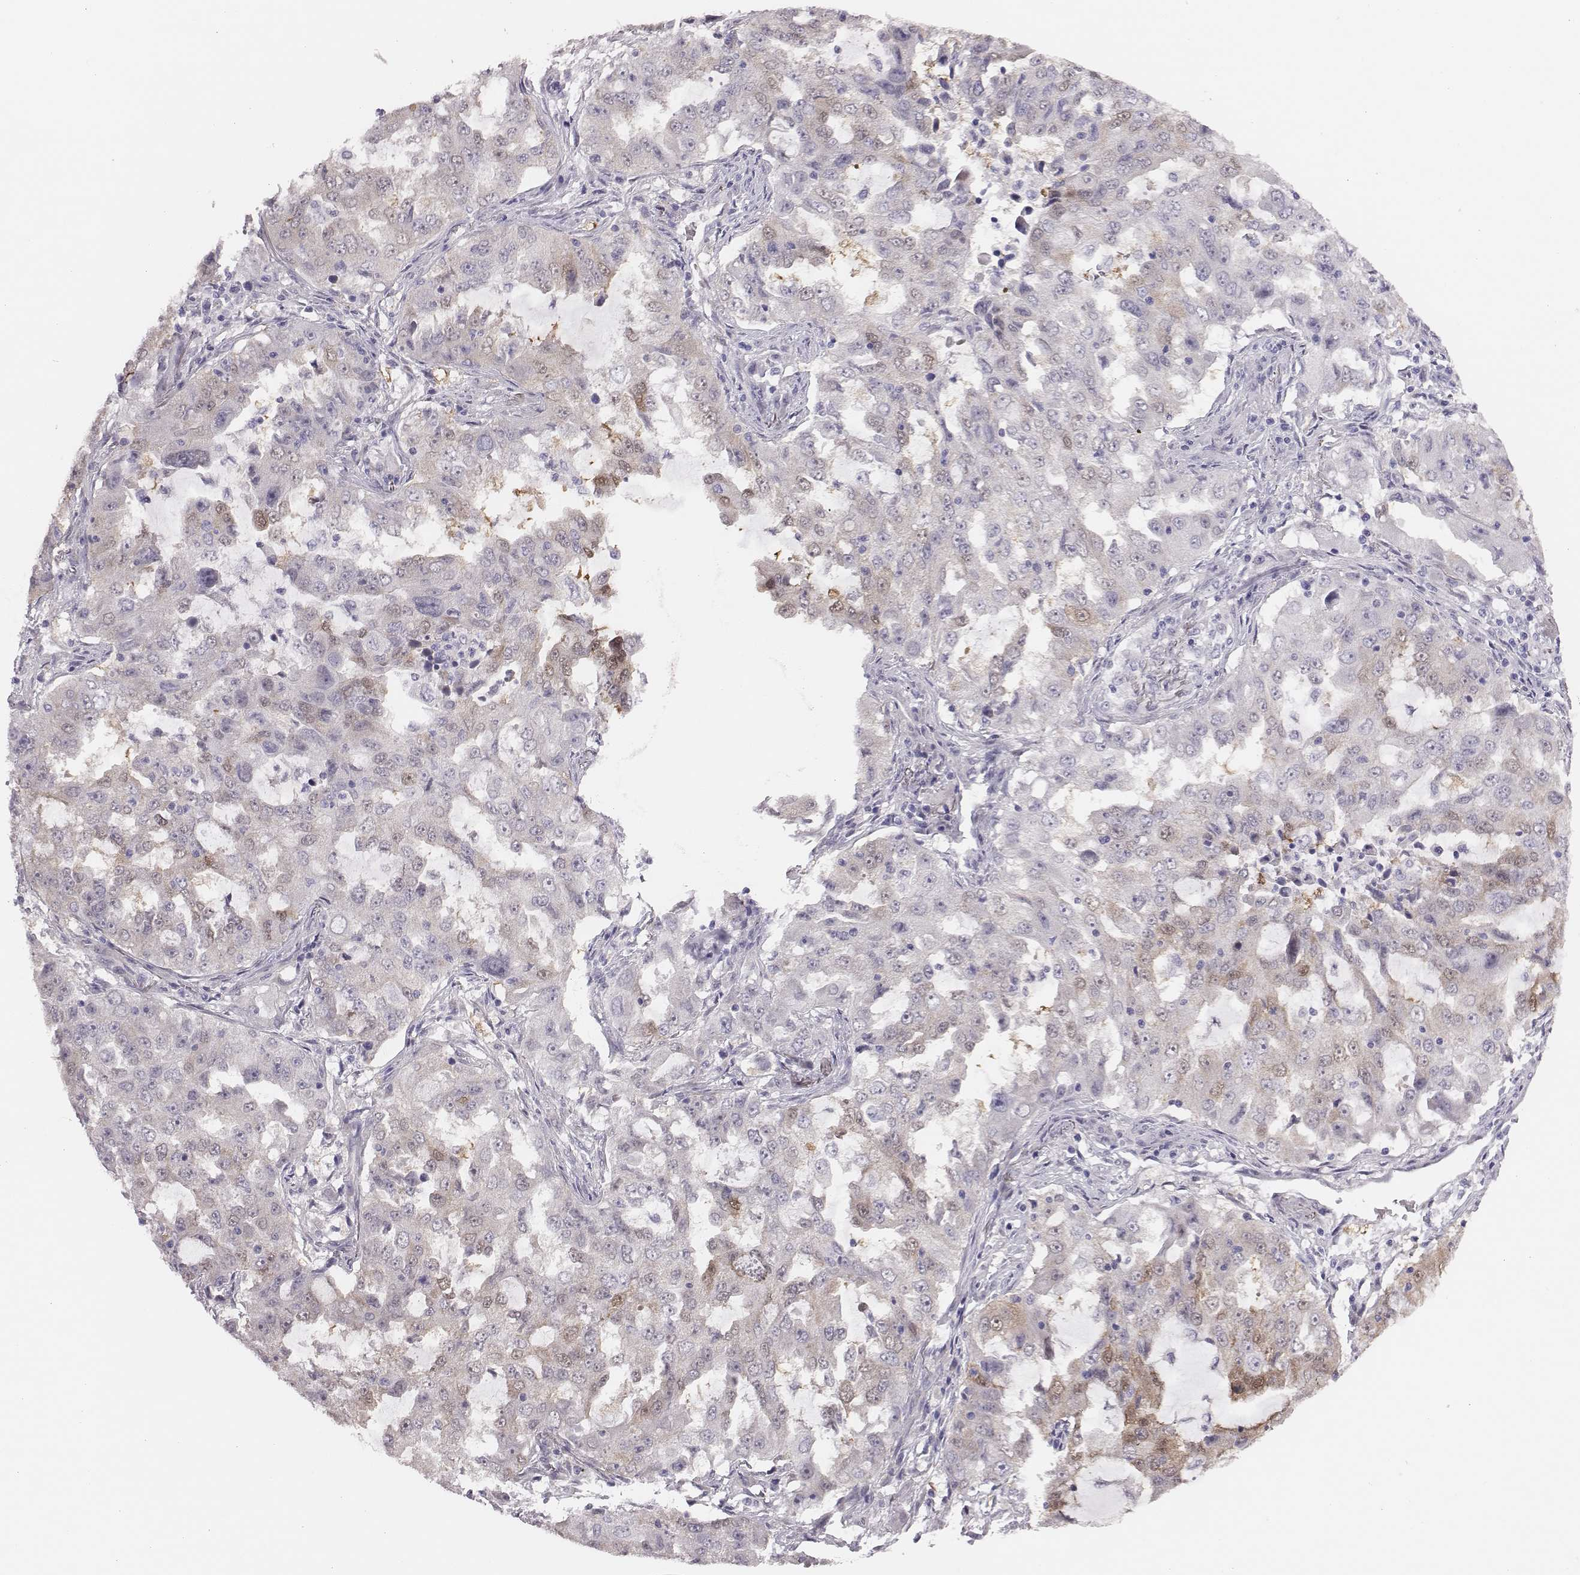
{"staining": {"intensity": "negative", "quantity": "none", "location": "none"}, "tissue": "lung cancer", "cell_type": "Tumor cells", "image_type": "cancer", "snomed": [{"axis": "morphology", "description": "Adenocarcinoma, NOS"}, {"axis": "topography", "description": "Lung"}], "caption": "The micrograph reveals no significant positivity in tumor cells of lung cancer.", "gene": "SCML2", "patient": {"sex": "female", "age": 61}}